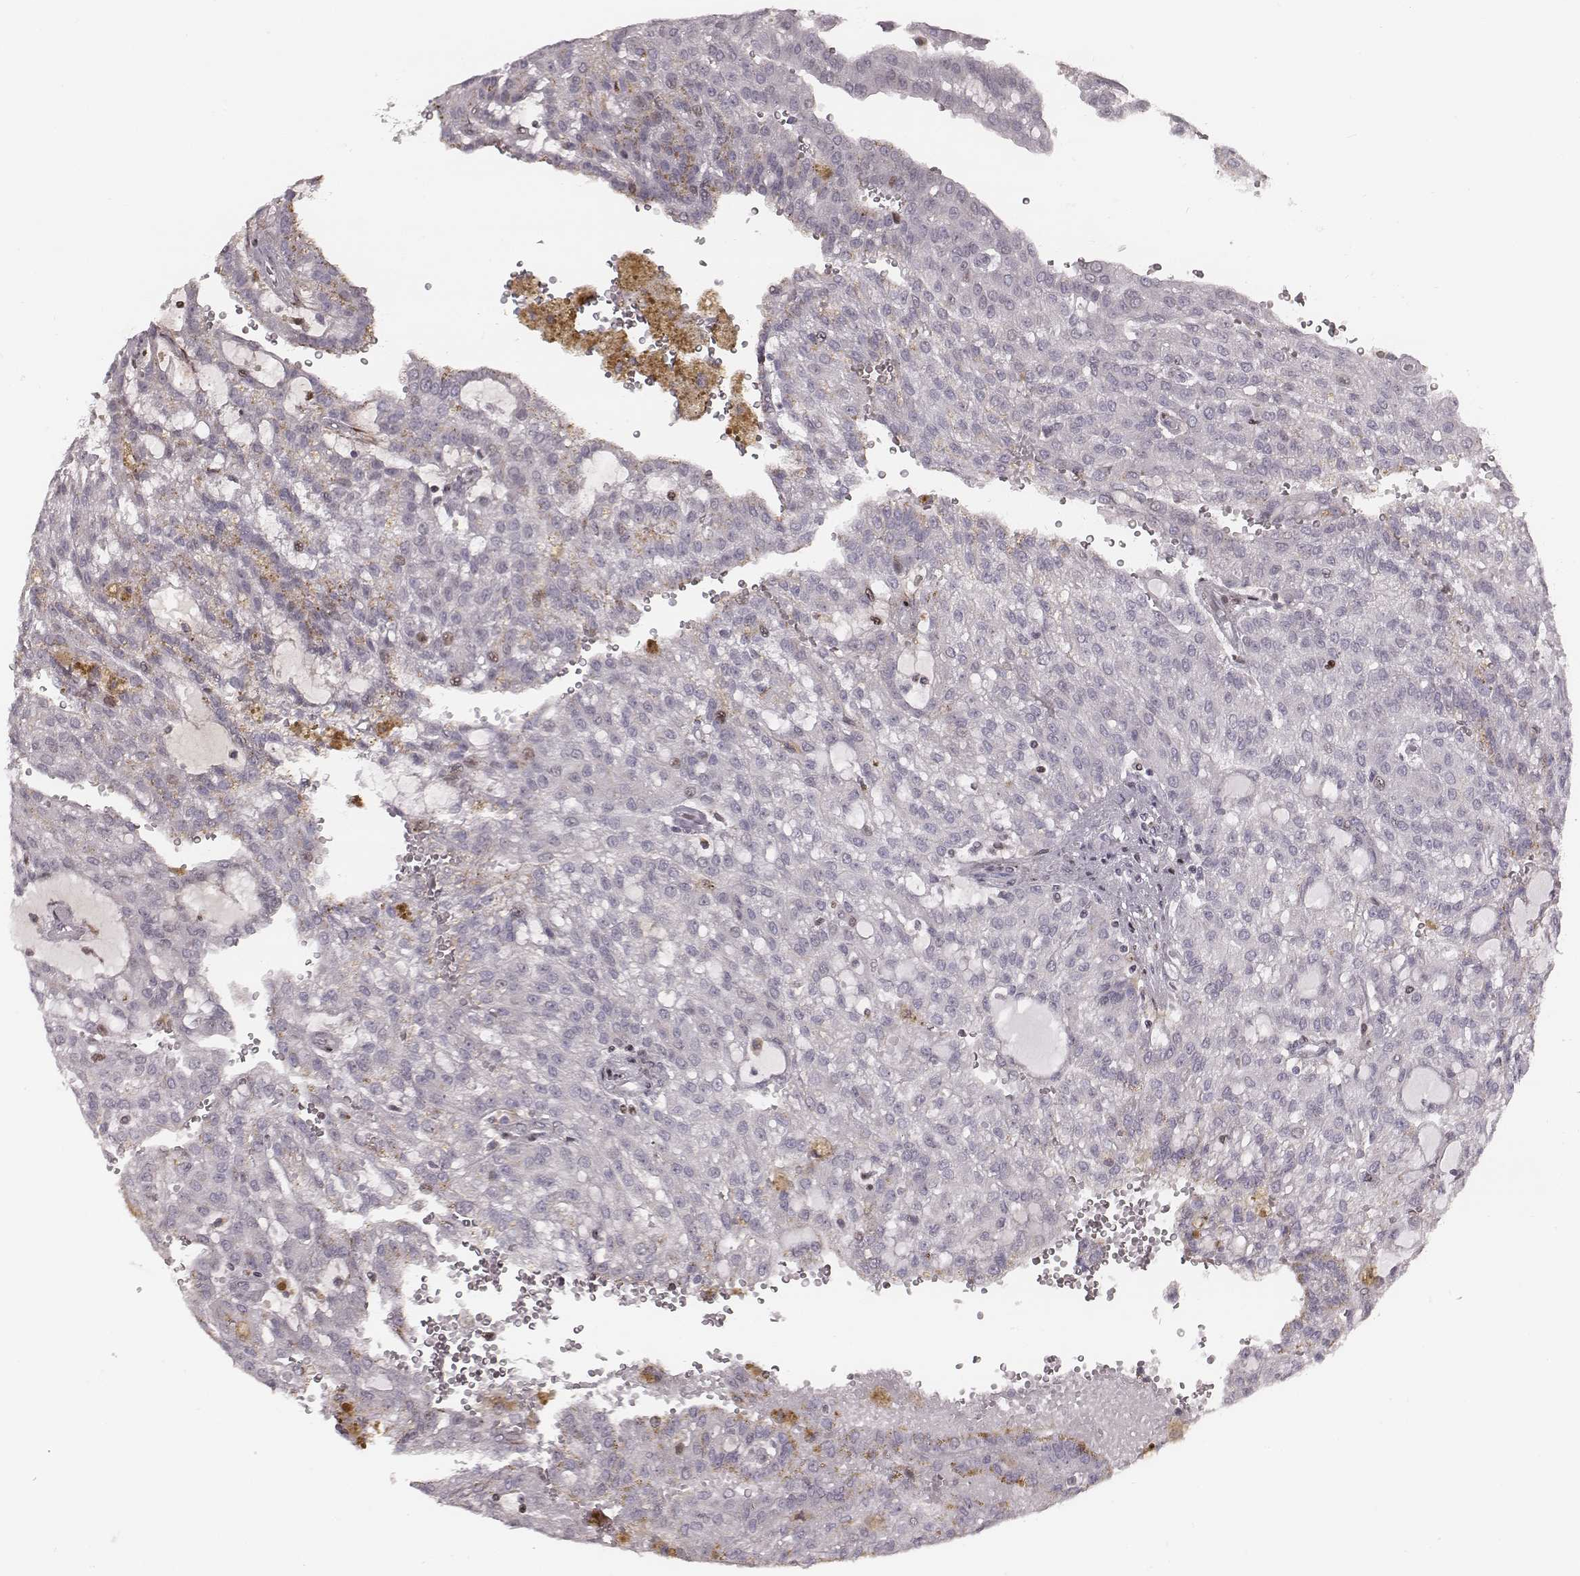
{"staining": {"intensity": "negative", "quantity": "none", "location": "none"}, "tissue": "renal cancer", "cell_type": "Tumor cells", "image_type": "cancer", "snomed": [{"axis": "morphology", "description": "Adenocarcinoma, NOS"}, {"axis": "topography", "description": "Kidney"}], "caption": "Image shows no protein positivity in tumor cells of renal cancer tissue.", "gene": "NDC1", "patient": {"sex": "male", "age": 63}}